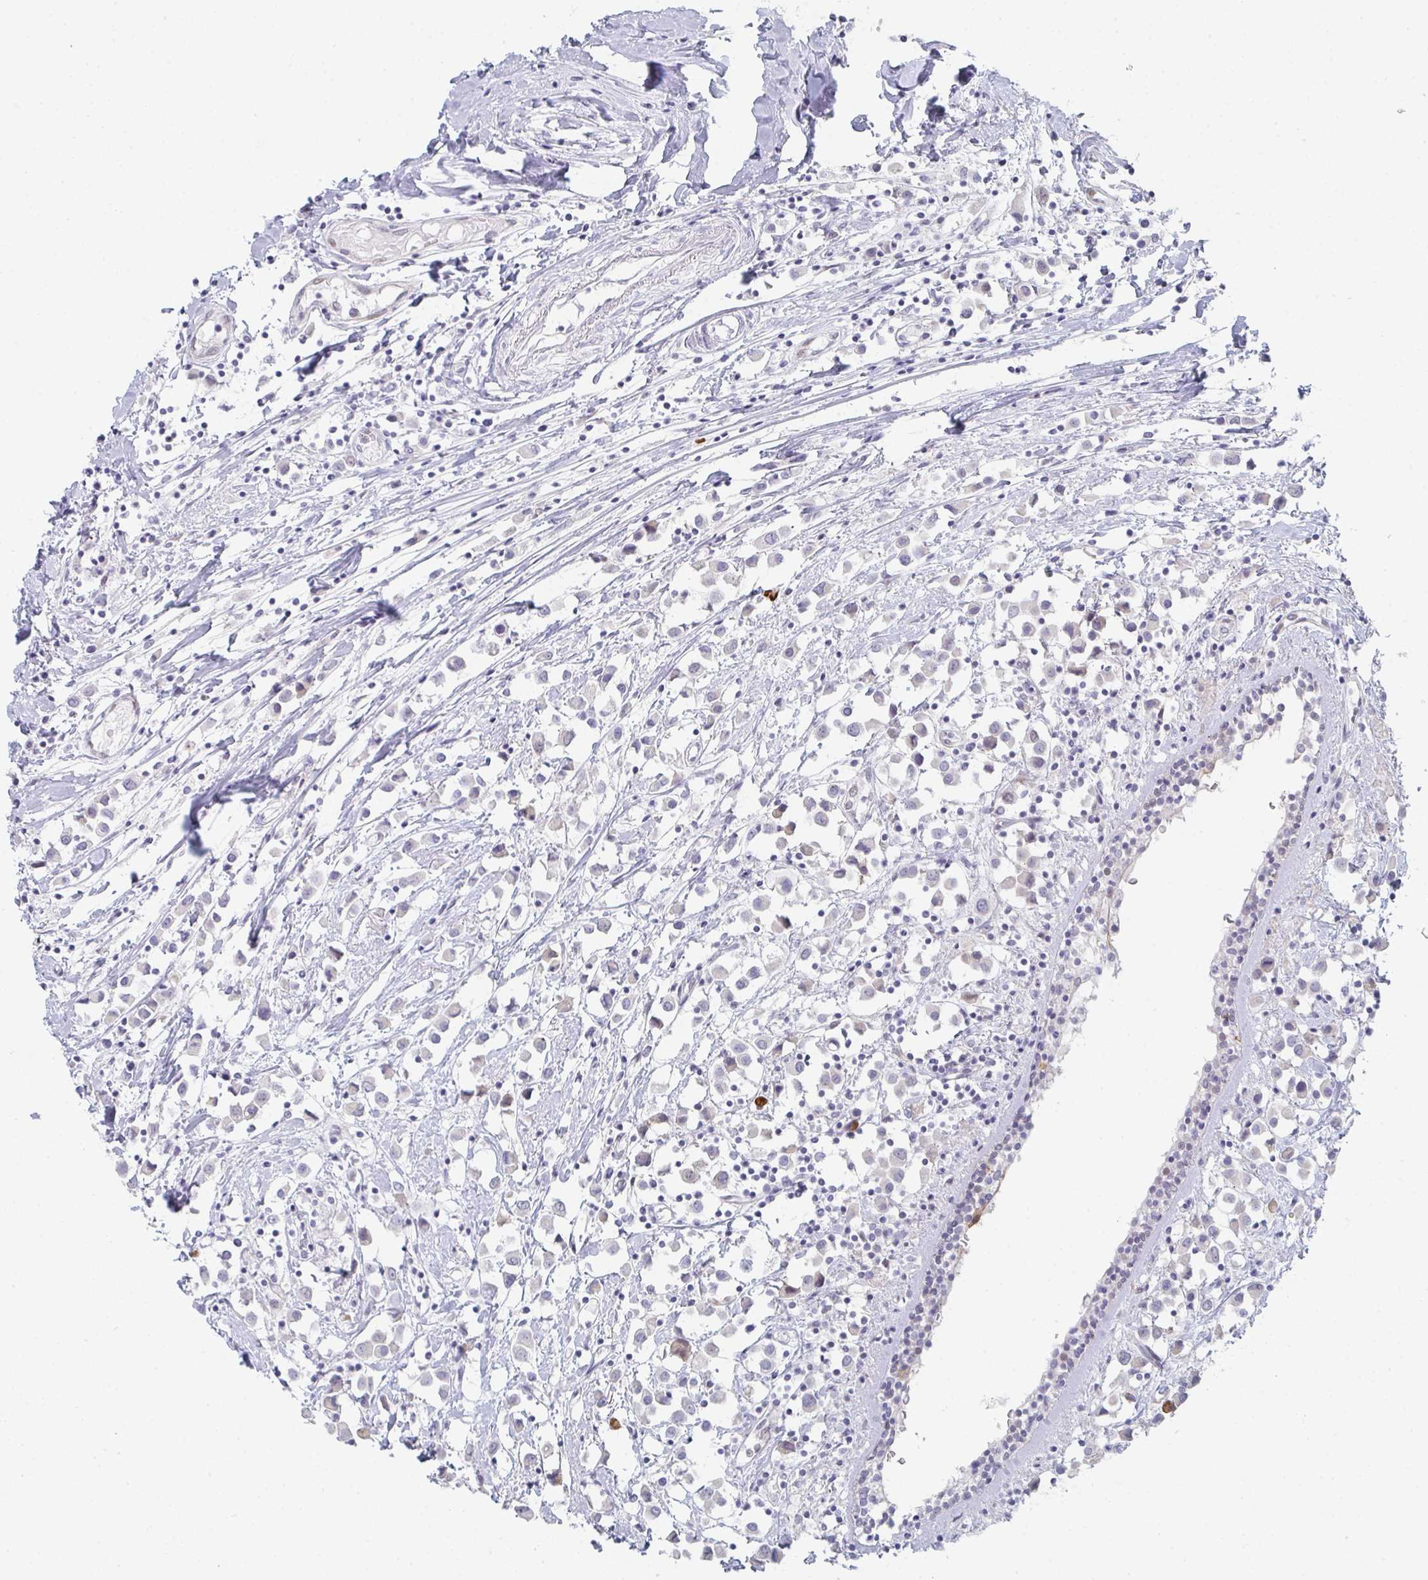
{"staining": {"intensity": "negative", "quantity": "none", "location": "none"}, "tissue": "breast cancer", "cell_type": "Tumor cells", "image_type": "cancer", "snomed": [{"axis": "morphology", "description": "Duct carcinoma"}, {"axis": "topography", "description": "Breast"}], "caption": "Tumor cells show no significant protein positivity in invasive ductal carcinoma (breast).", "gene": "POU2AF2", "patient": {"sex": "female", "age": 61}}